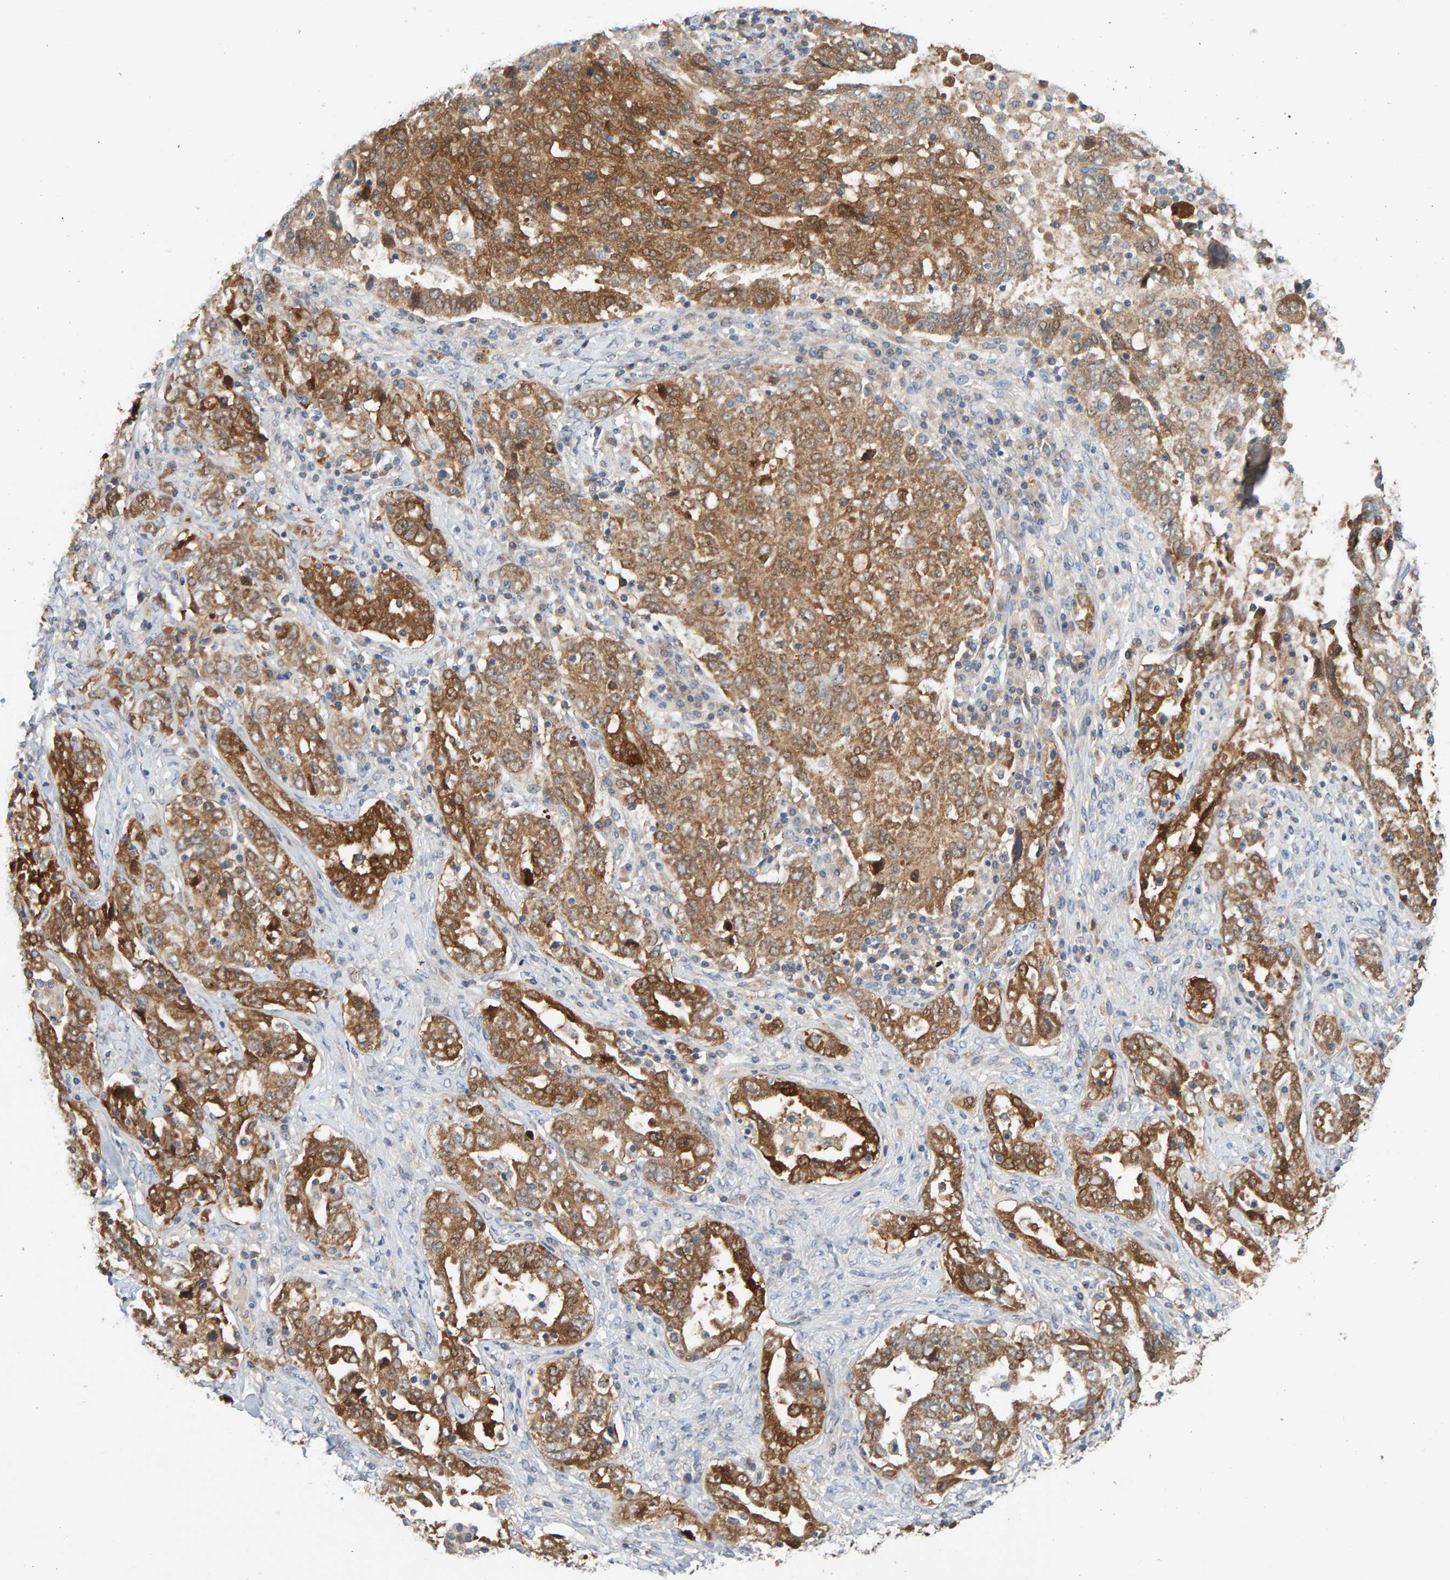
{"staining": {"intensity": "moderate", "quantity": ">75%", "location": "cytoplasmic/membranous"}, "tissue": "ovarian cancer", "cell_type": "Tumor cells", "image_type": "cancer", "snomed": [{"axis": "morphology", "description": "Carcinoma, endometroid"}, {"axis": "topography", "description": "Ovary"}], "caption": "Ovarian endometroid carcinoma stained with DAB (3,3'-diaminobenzidine) immunohistochemistry reveals medium levels of moderate cytoplasmic/membranous positivity in about >75% of tumor cells. (Stains: DAB (3,3'-diaminobenzidine) in brown, nuclei in blue, Microscopy: brightfield microscopy at high magnification).", "gene": "TATDN1", "patient": {"sex": "female", "age": 62}}